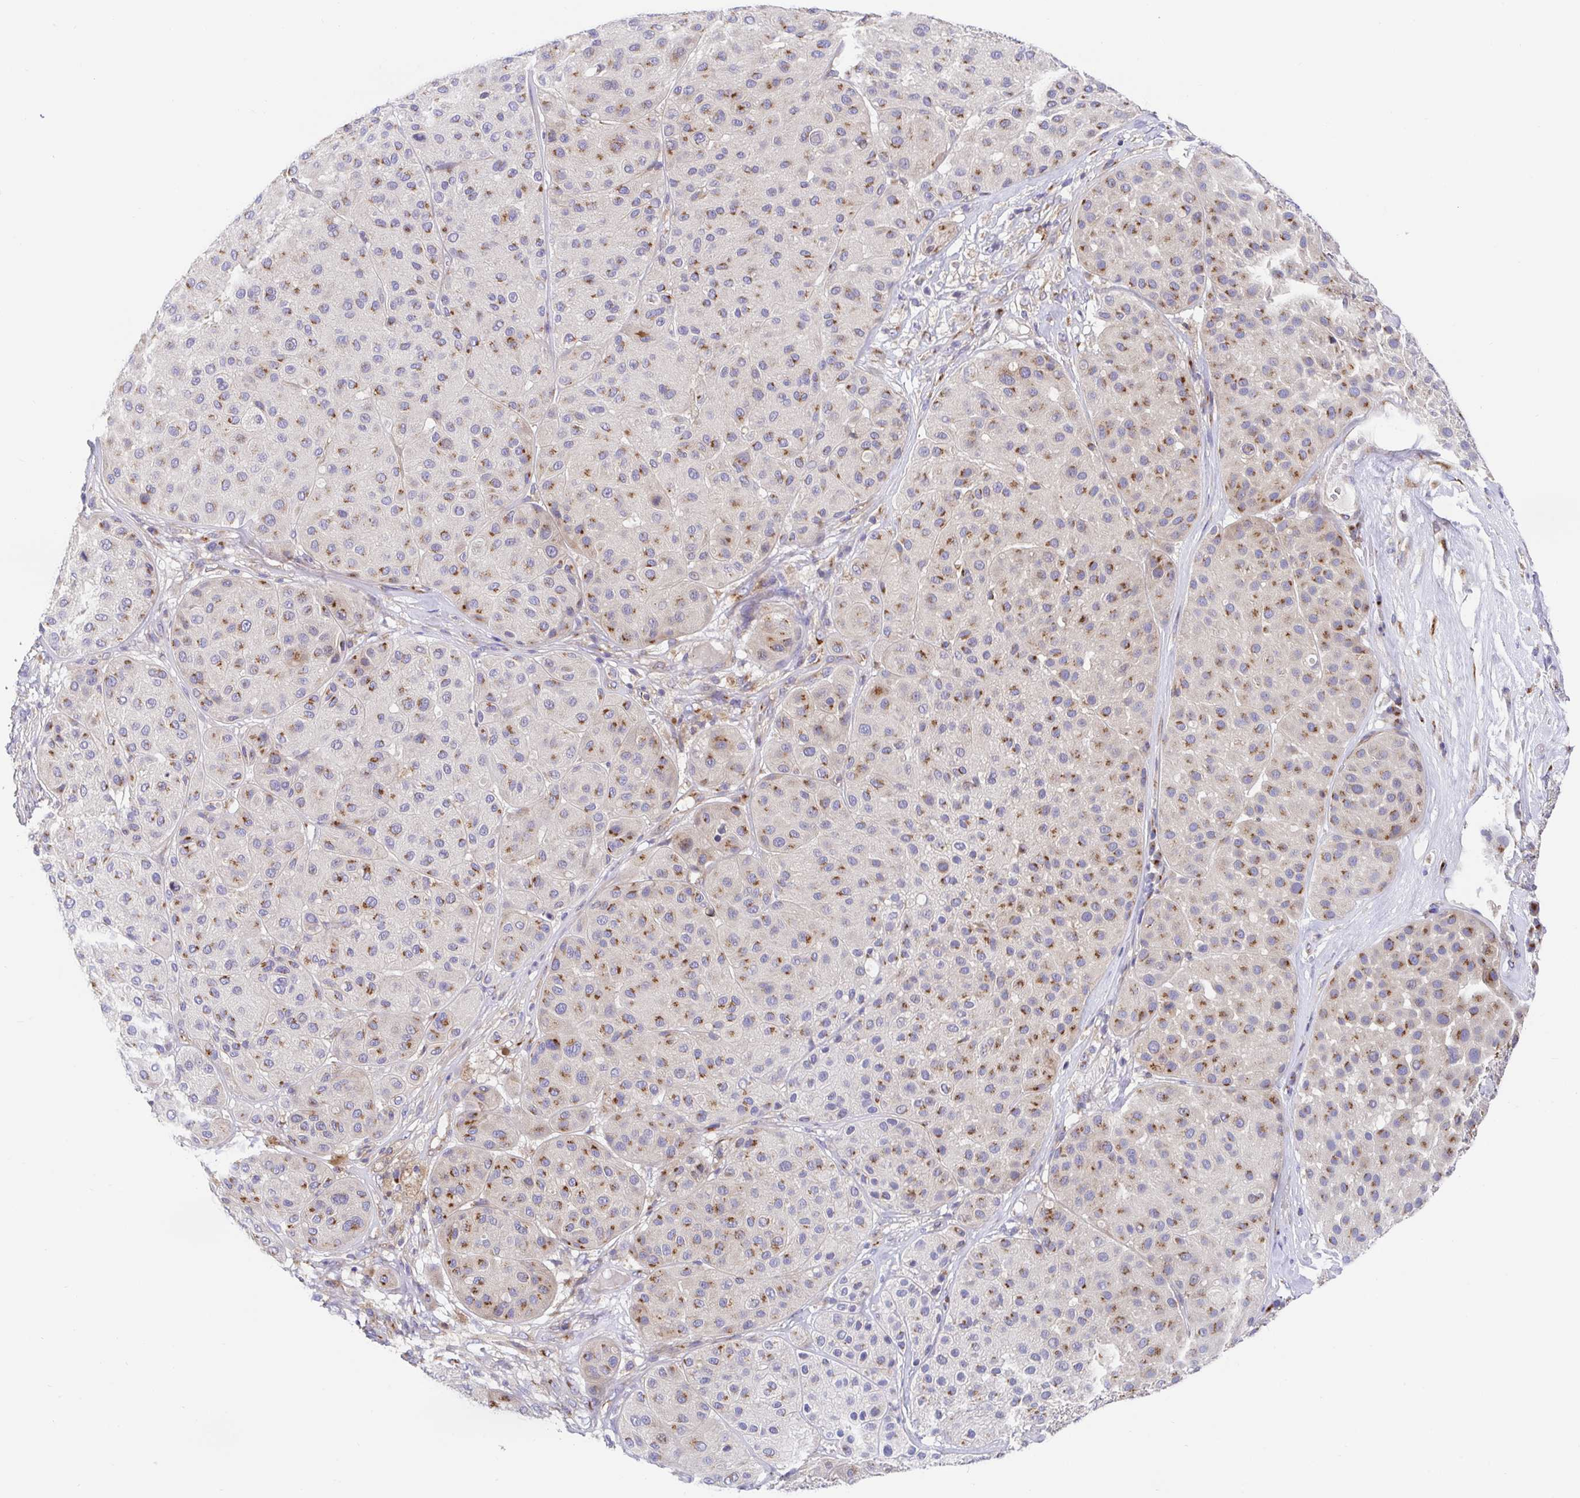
{"staining": {"intensity": "moderate", "quantity": "25%-75%", "location": "cytoplasmic/membranous"}, "tissue": "melanoma", "cell_type": "Tumor cells", "image_type": "cancer", "snomed": [{"axis": "morphology", "description": "Malignant melanoma, Metastatic site"}, {"axis": "topography", "description": "Smooth muscle"}], "caption": "The immunohistochemical stain highlights moderate cytoplasmic/membranous positivity in tumor cells of malignant melanoma (metastatic site) tissue.", "gene": "GOLGA1", "patient": {"sex": "male", "age": 41}}